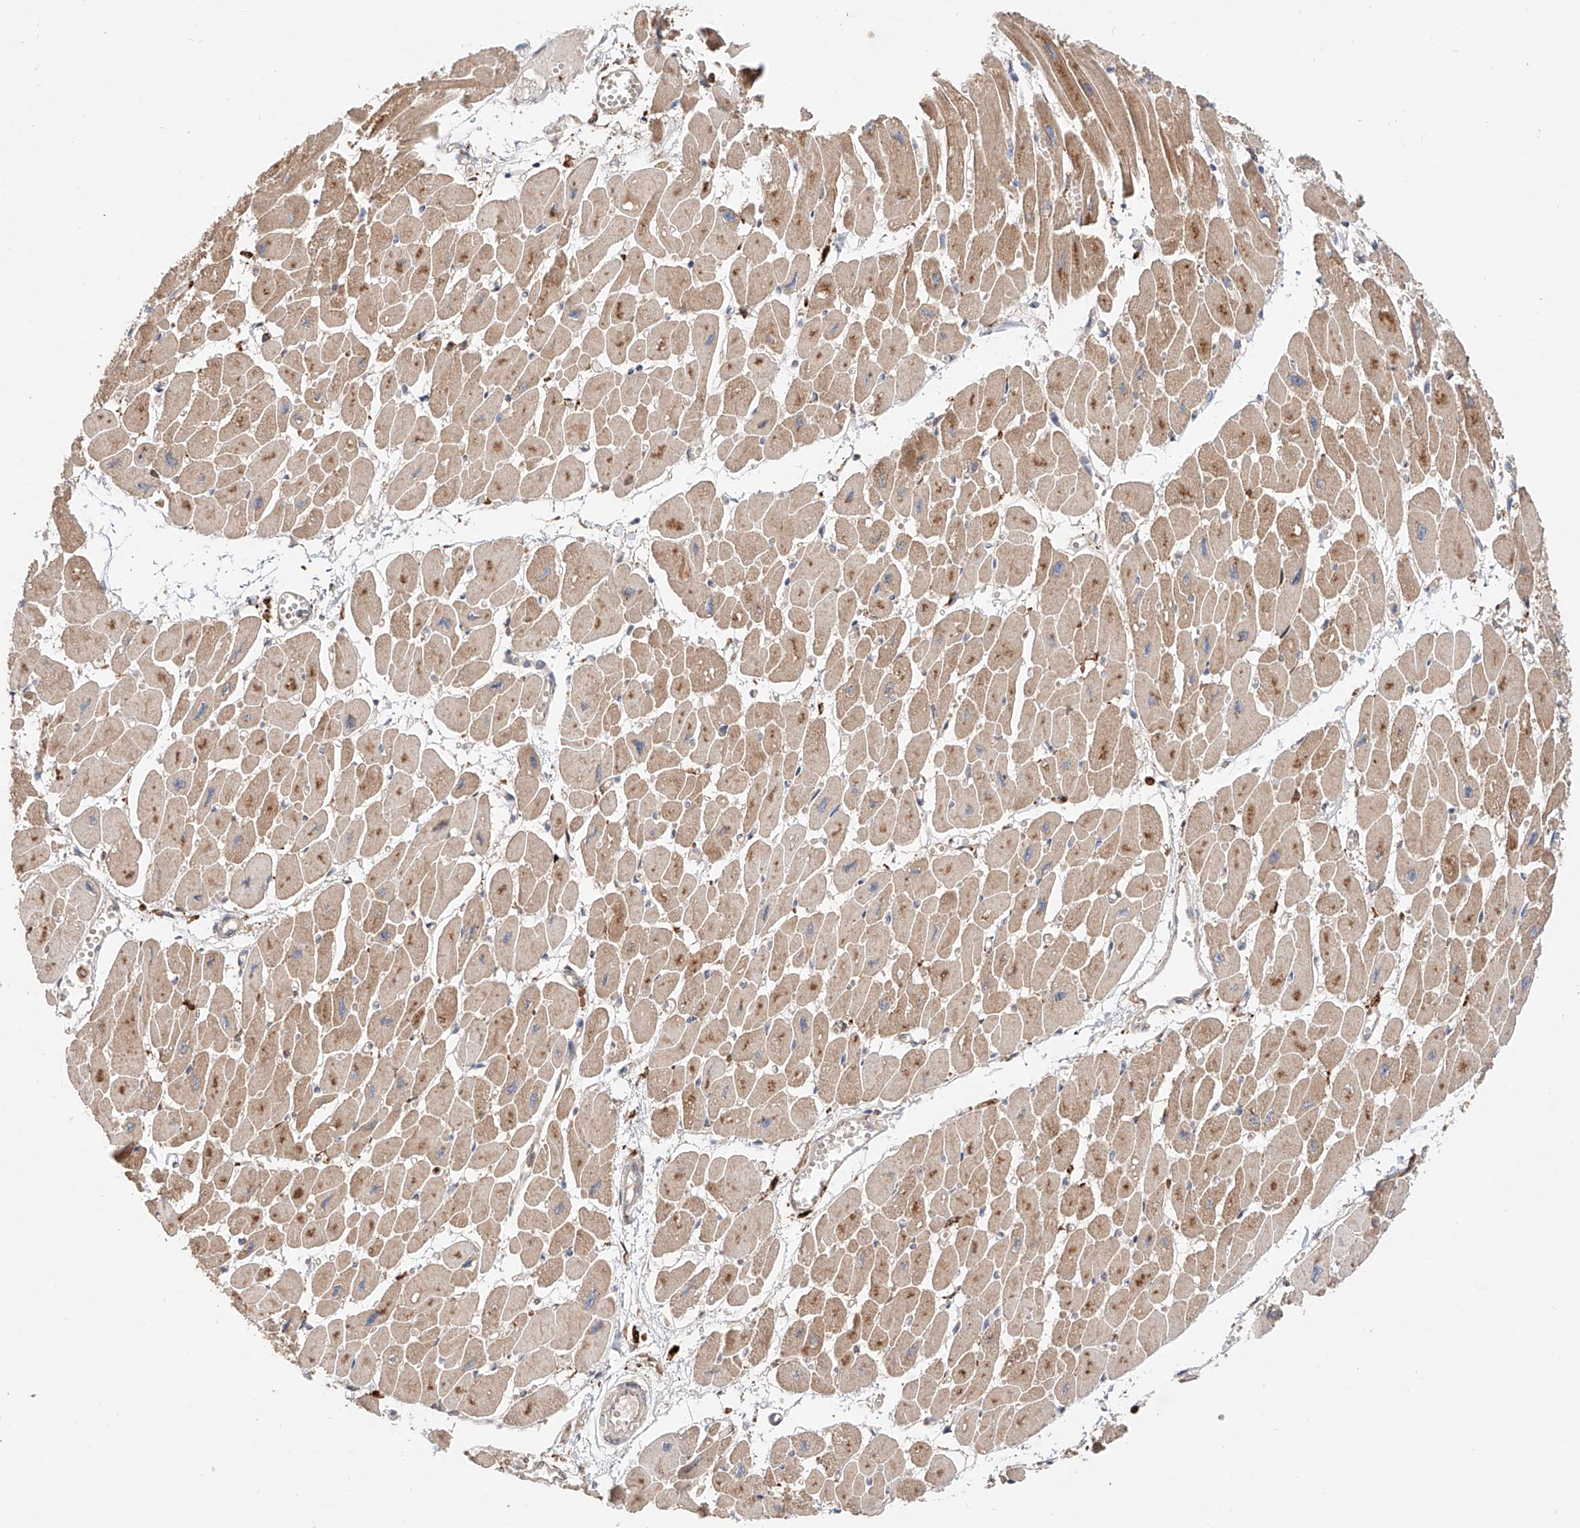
{"staining": {"intensity": "moderate", "quantity": ">75%", "location": "cytoplasmic/membranous"}, "tissue": "heart muscle", "cell_type": "Cardiomyocytes", "image_type": "normal", "snomed": [{"axis": "morphology", "description": "Normal tissue, NOS"}, {"axis": "topography", "description": "Heart"}], "caption": "Immunohistochemical staining of unremarkable human heart muscle reveals >75% levels of moderate cytoplasmic/membranous protein positivity in about >75% of cardiomyocytes.", "gene": "IGSF22", "patient": {"sex": "female", "age": 64}}